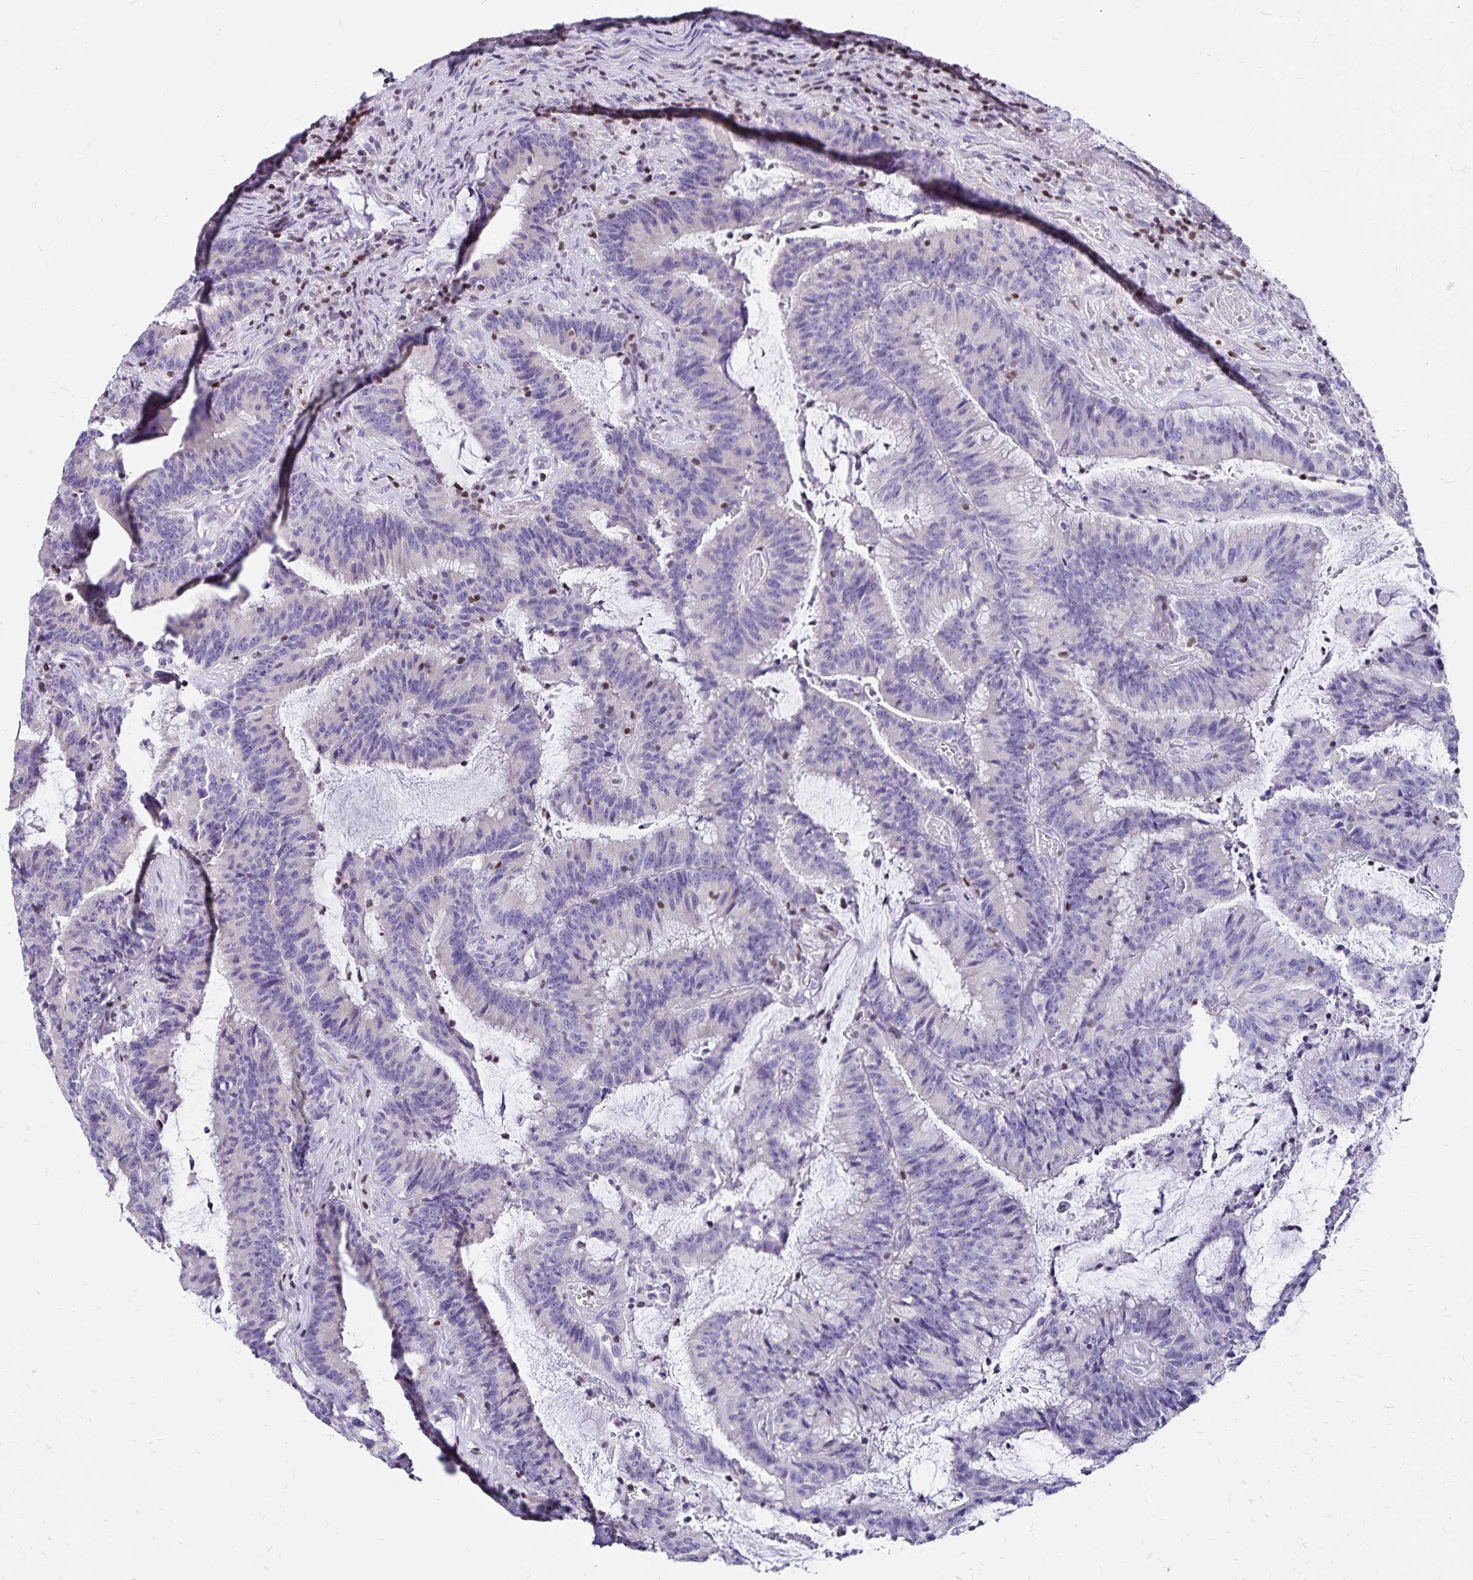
{"staining": {"intensity": "negative", "quantity": "none", "location": "none"}, "tissue": "colorectal cancer", "cell_type": "Tumor cells", "image_type": "cancer", "snomed": [{"axis": "morphology", "description": "Adenocarcinoma, NOS"}, {"axis": "topography", "description": "Colon"}], "caption": "A high-resolution histopathology image shows immunohistochemistry (IHC) staining of adenocarcinoma (colorectal), which exhibits no significant expression in tumor cells.", "gene": "IKZF1", "patient": {"sex": "female", "age": 78}}